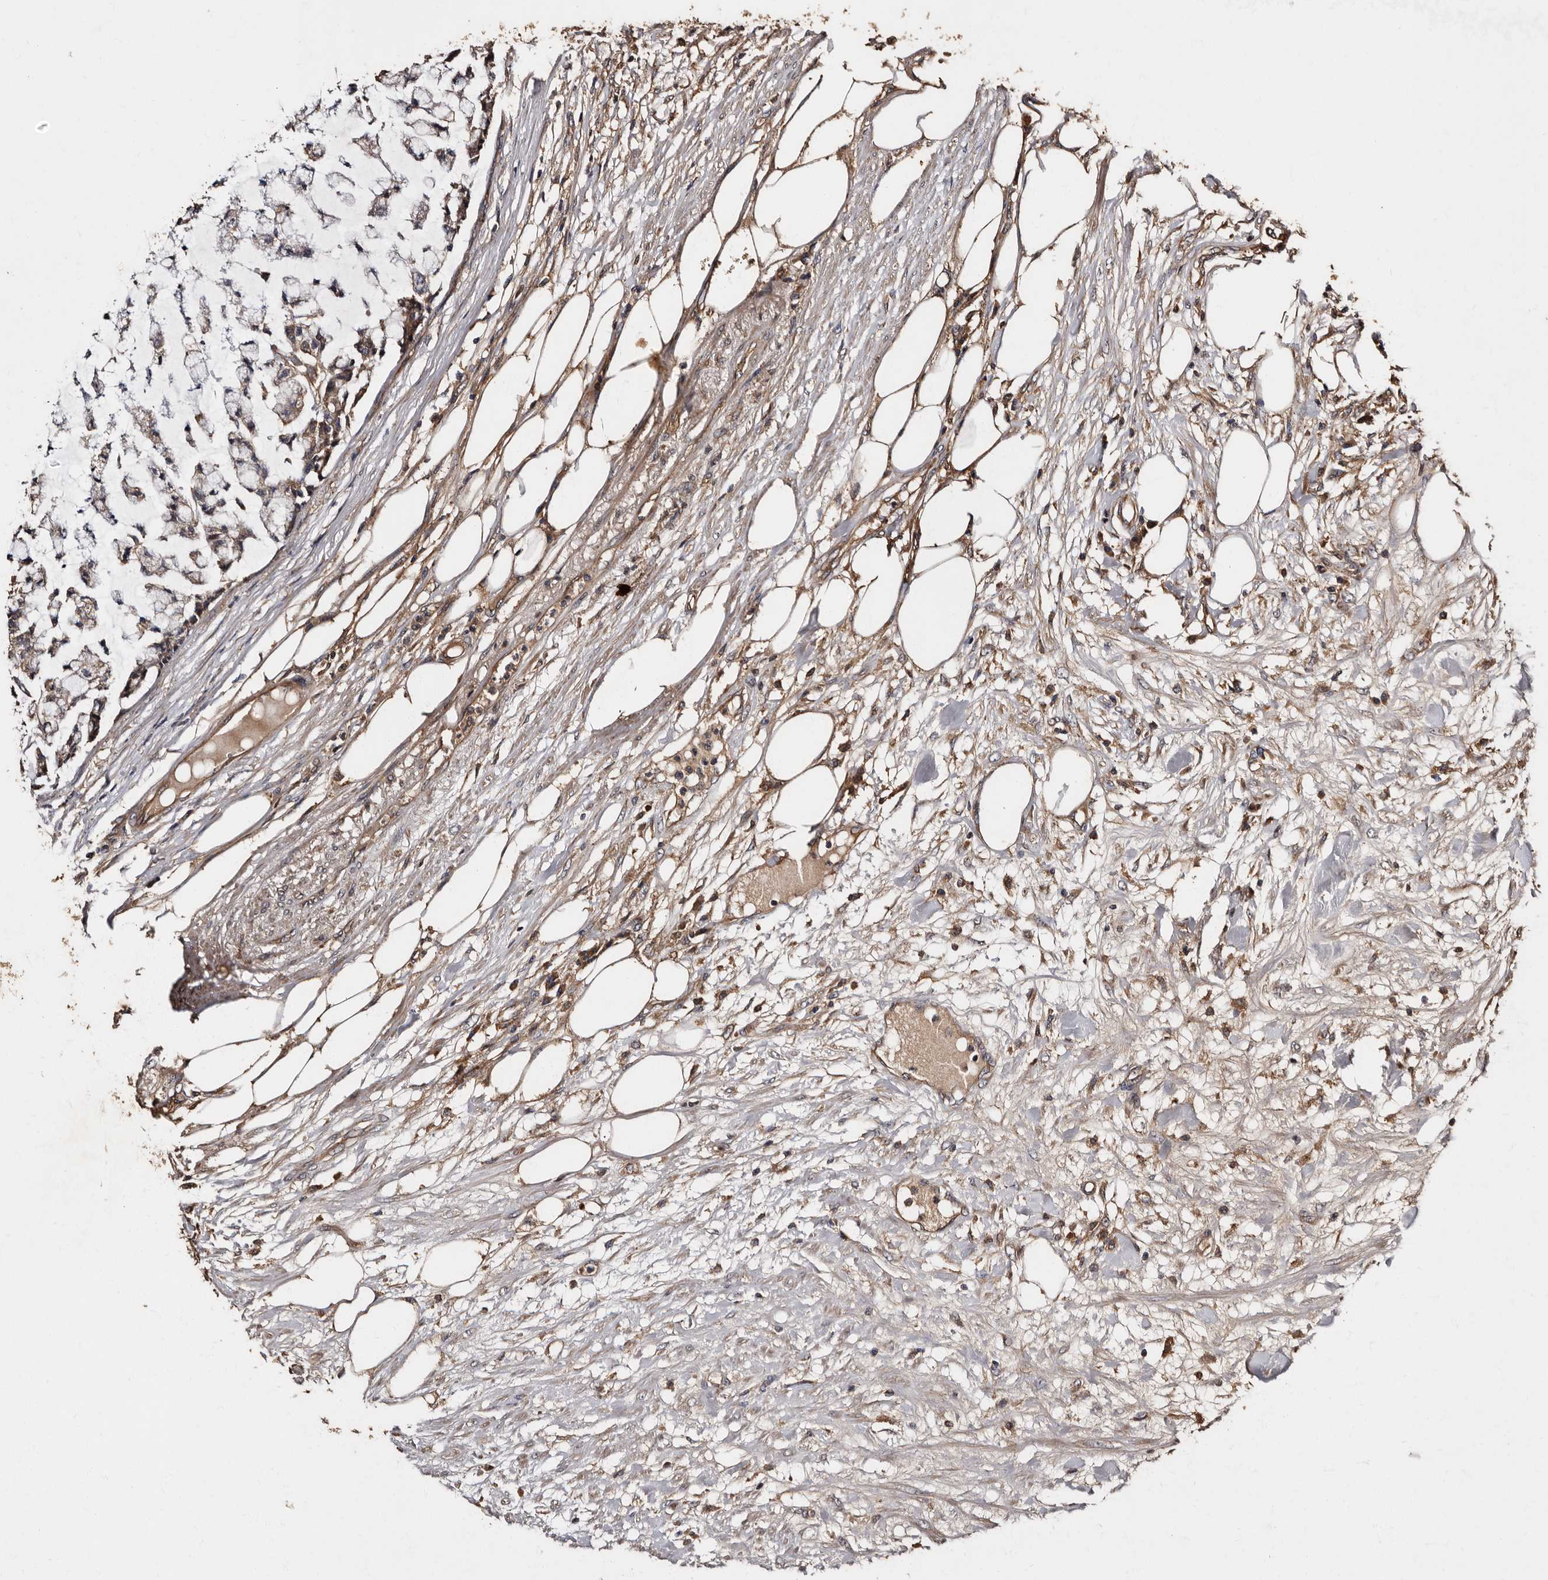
{"staining": {"intensity": "weak", "quantity": "25%-75%", "location": "cytoplasmic/membranous"}, "tissue": "colorectal cancer", "cell_type": "Tumor cells", "image_type": "cancer", "snomed": [{"axis": "morphology", "description": "Adenocarcinoma, NOS"}, {"axis": "topography", "description": "Colon"}], "caption": "Immunohistochemical staining of colorectal cancer (adenocarcinoma) reveals weak cytoplasmic/membranous protein staining in about 25%-75% of tumor cells. (brown staining indicates protein expression, while blue staining denotes nuclei).", "gene": "ADCK5", "patient": {"sex": "female", "age": 84}}